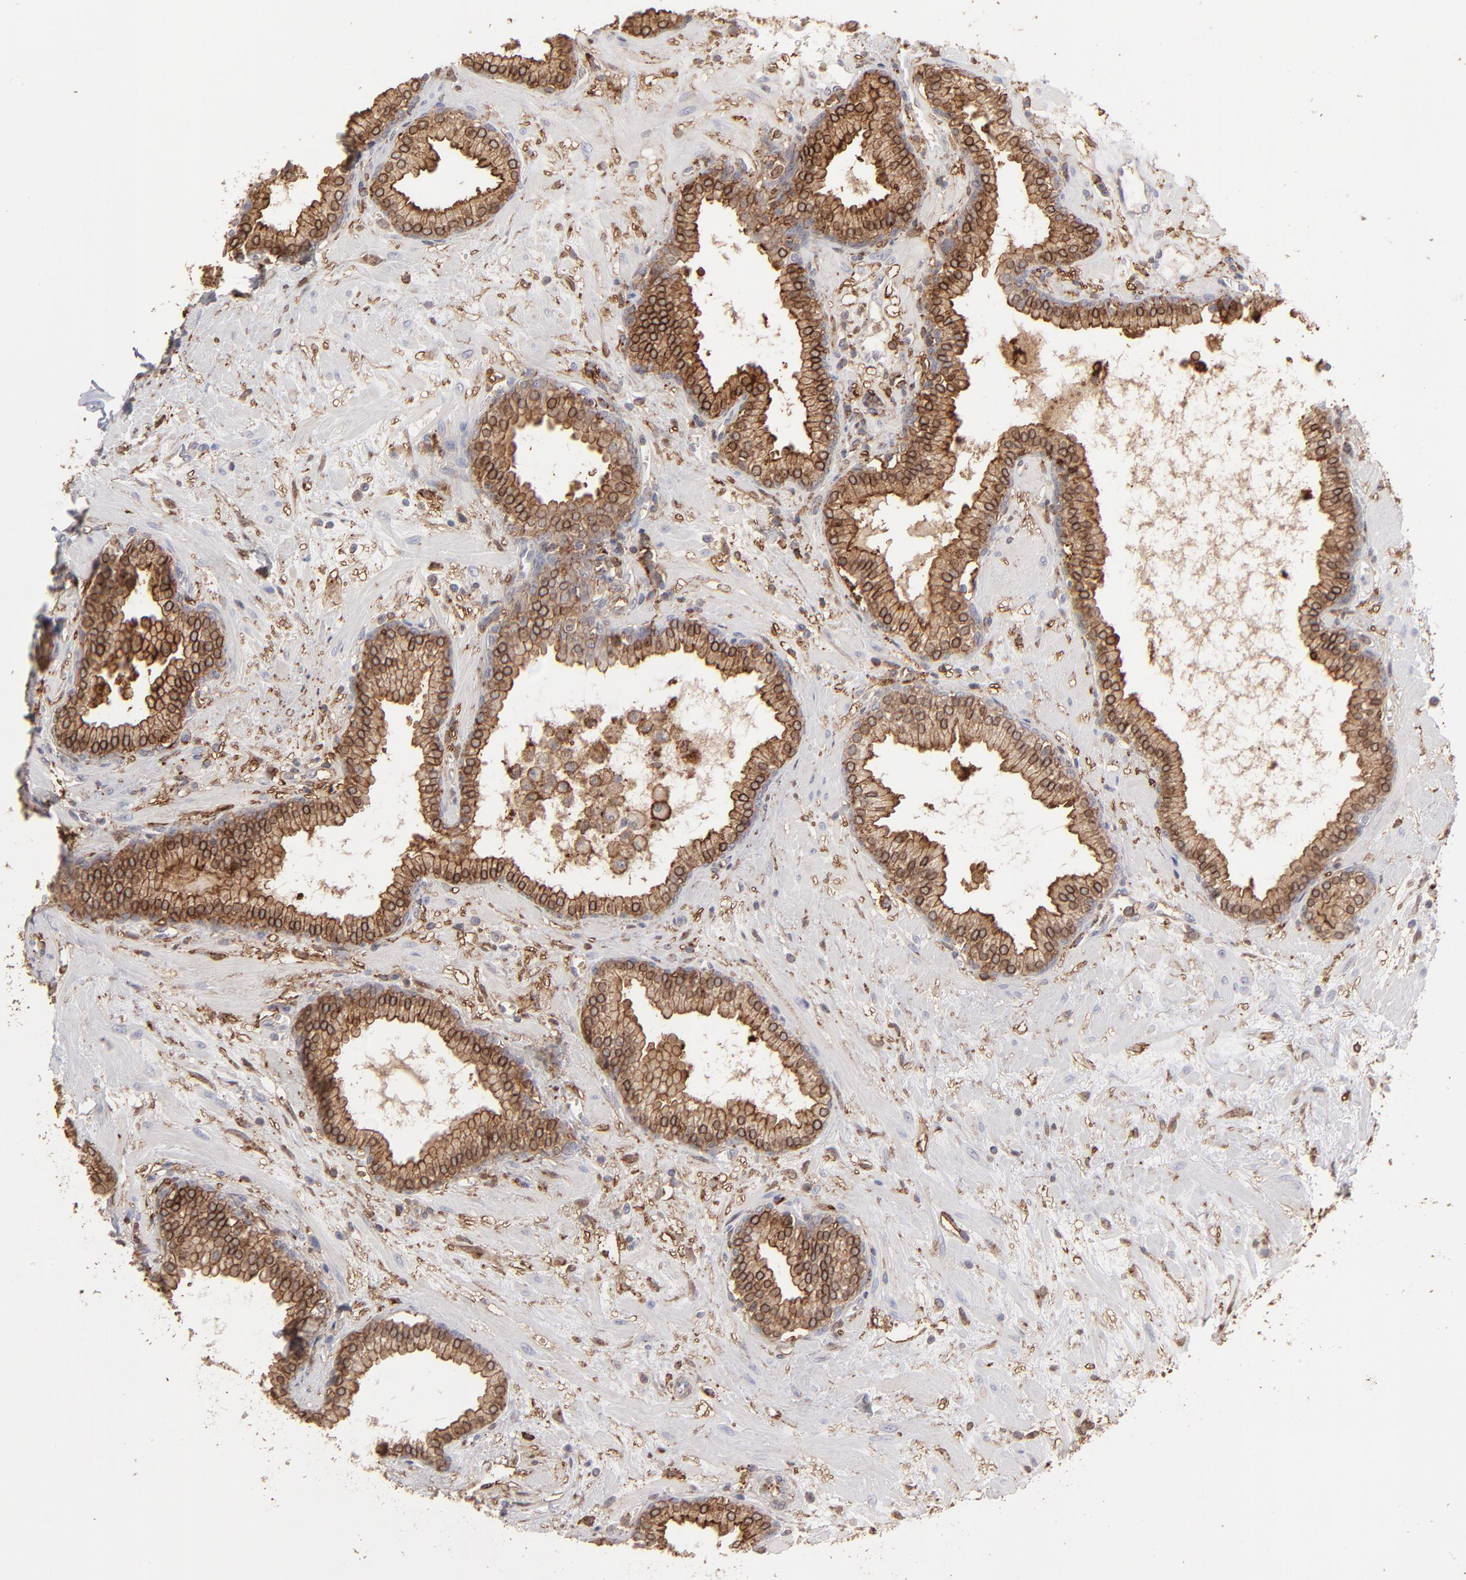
{"staining": {"intensity": "moderate", "quantity": ">75%", "location": "cytoplasmic/membranous"}, "tissue": "prostate", "cell_type": "Glandular cells", "image_type": "normal", "snomed": [{"axis": "morphology", "description": "Normal tissue, NOS"}, {"axis": "topography", "description": "Prostate"}], "caption": "Protein expression analysis of unremarkable prostate demonstrates moderate cytoplasmic/membranous expression in approximately >75% of glandular cells.", "gene": "ANXA5", "patient": {"sex": "male", "age": 64}}